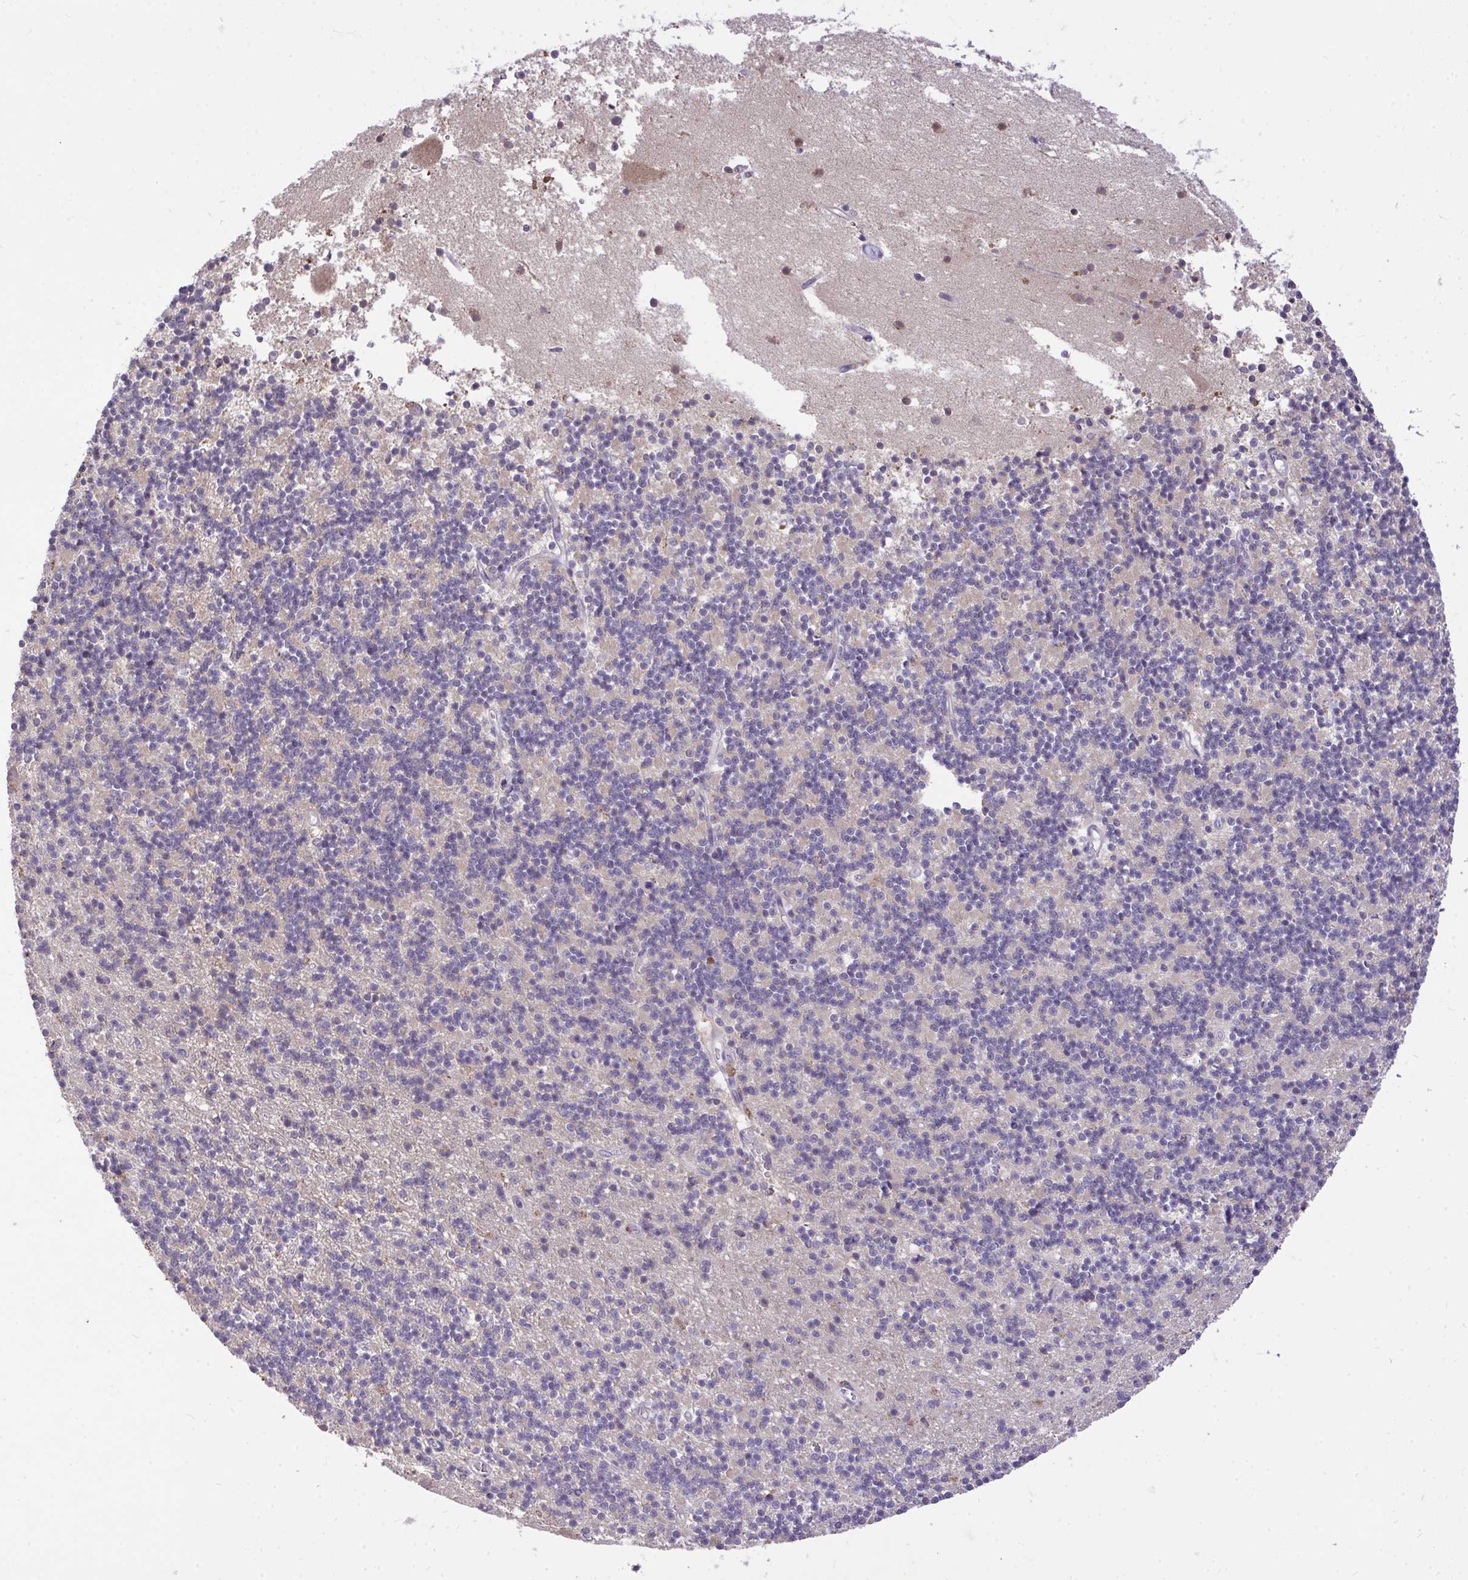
{"staining": {"intensity": "weak", "quantity": "<25%", "location": "cytoplasmic/membranous"}, "tissue": "cerebellum", "cell_type": "Cells in granular layer", "image_type": "normal", "snomed": [{"axis": "morphology", "description": "Normal tissue, NOS"}, {"axis": "topography", "description": "Cerebellum"}], "caption": "Cerebellum stained for a protein using IHC exhibits no staining cells in granular layer.", "gene": "MPC2", "patient": {"sex": "male", "age": 54}}